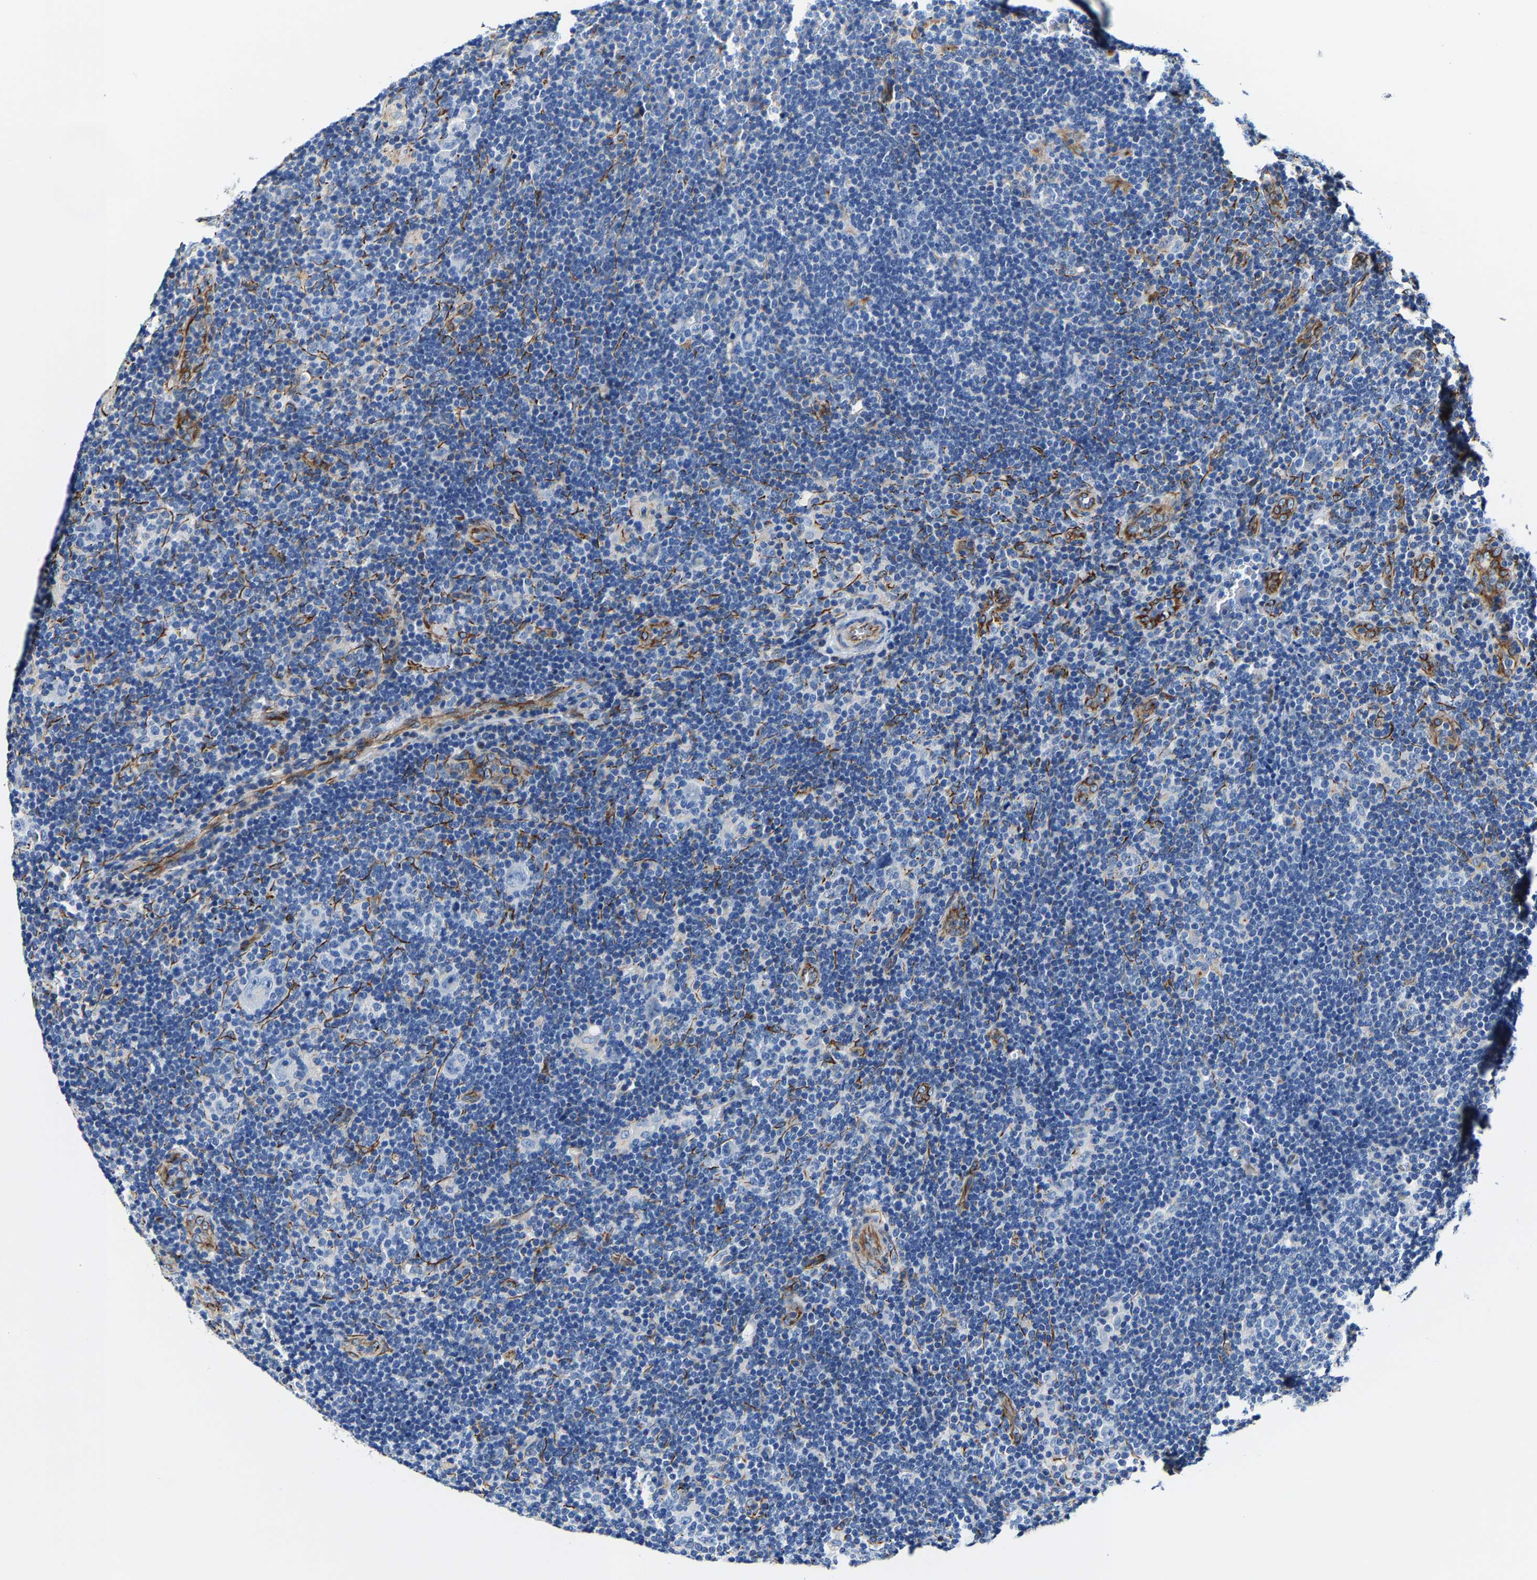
{"staining": {"intensity": "negative", "quantity": "none", "location": "none"}, "tissue": "lymphoma", "cell_type": "Tumor cells", "image_type": "cancer", "snomed": [{"axis": "morphology", "description": "Hodgkin's disease, NOS"}, {"axis": "topography", "description": "Lymph node"}], "caption": "Immunohistochemical staining of human lymphoma displays no significant staining in tumor cells.", "gene": "MMEL1", "patient": {"sex": "female", "age": 57}}